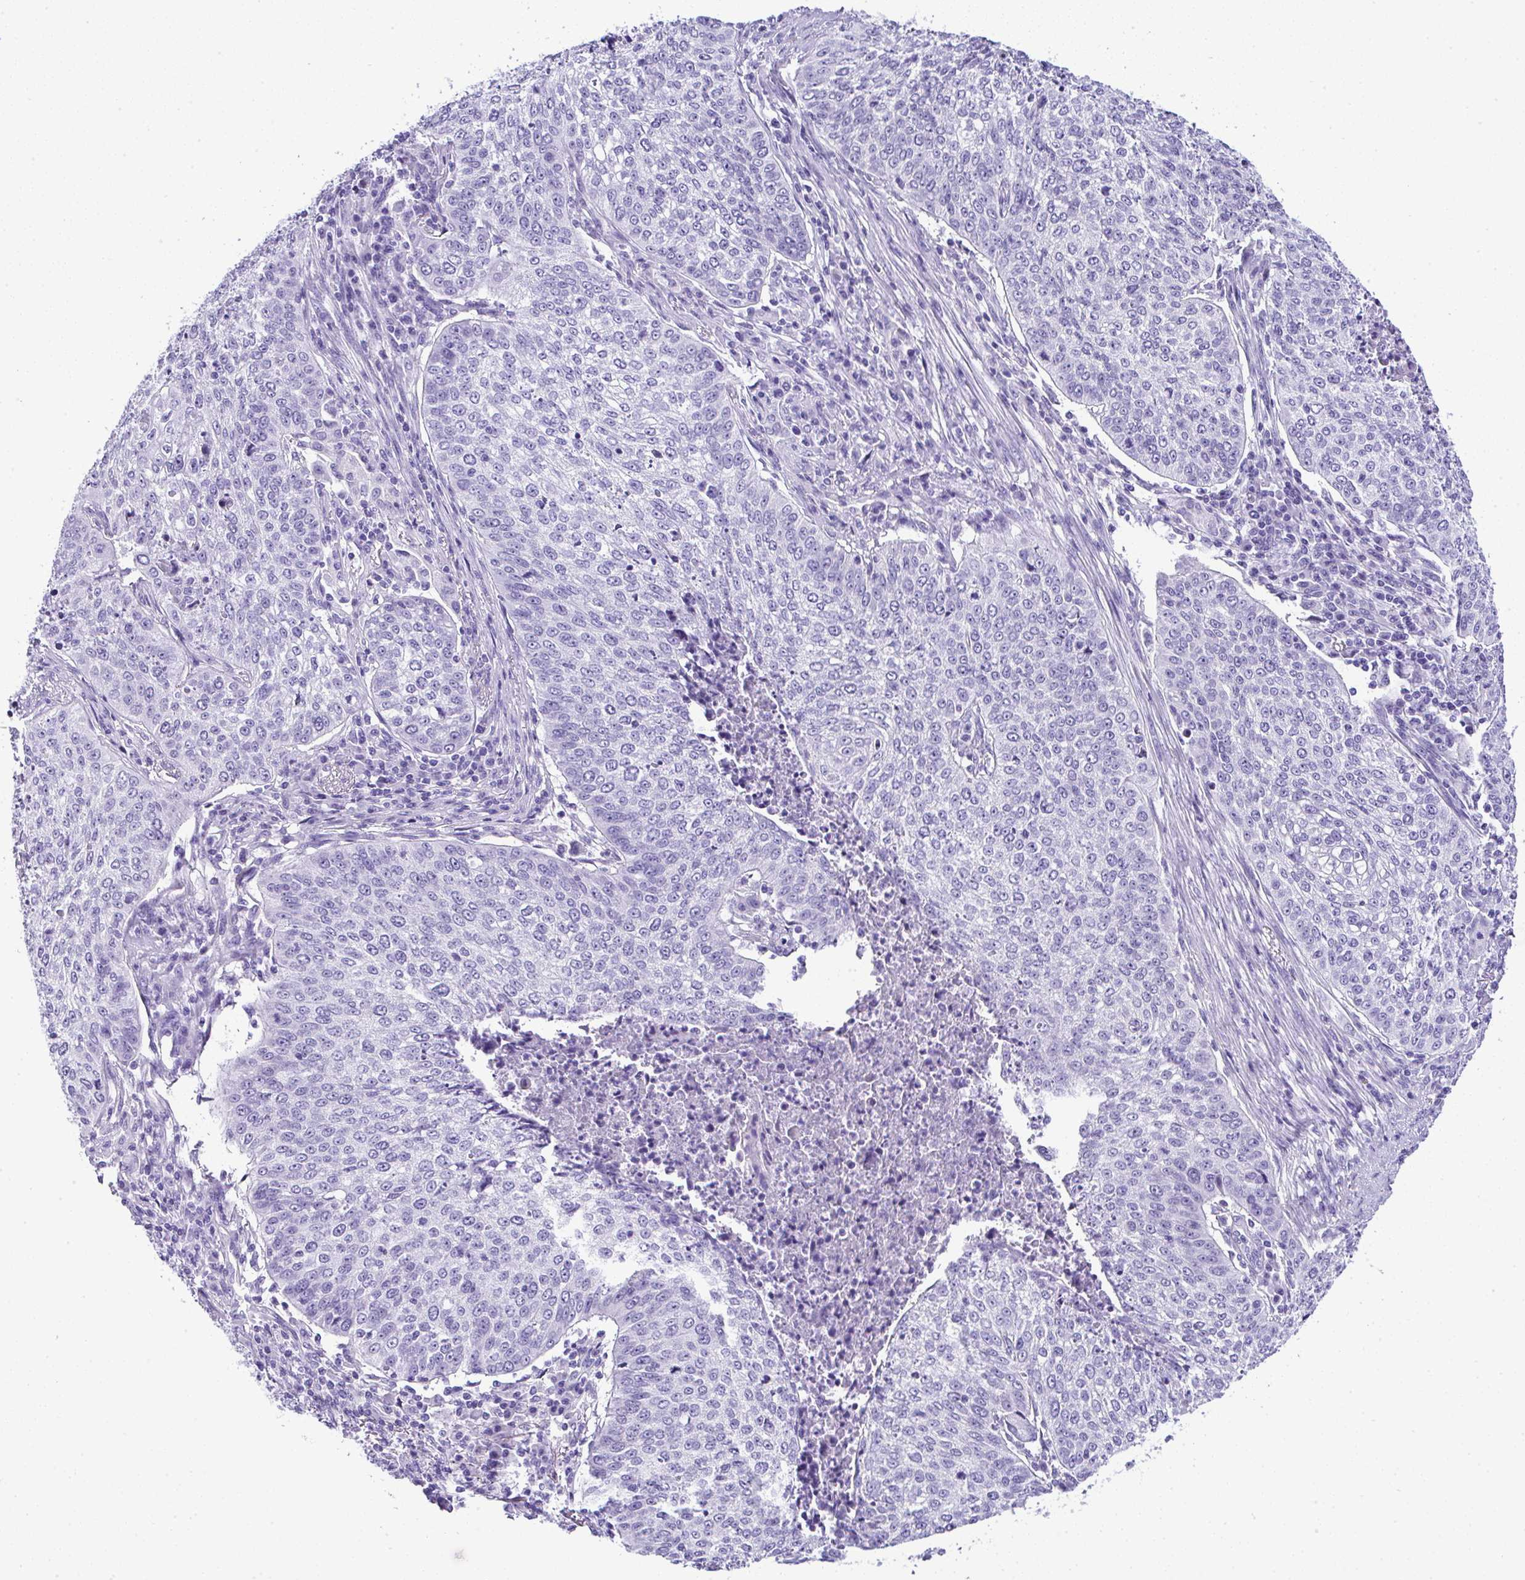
{"staining": {"intensity": "negative", "quantity": "none", "location": "none"}, "tissue": "lung cancer", "cell_type": "Tumor cells", "image_type": "cancer", "snomed": [{"axis": "morphology", "description": "Squamous cell carcinoma, NOS"}, {"axis": "topography", "description": "Lung"}], "caption": "A high-resolution histopathology image shows immunohistochemistry staining of lung squamous cell carcinoma, which demonstrates no significant staining in tumor cells.", "gene": "RNF183", "patient": {"sex": "male", "age": 63}}